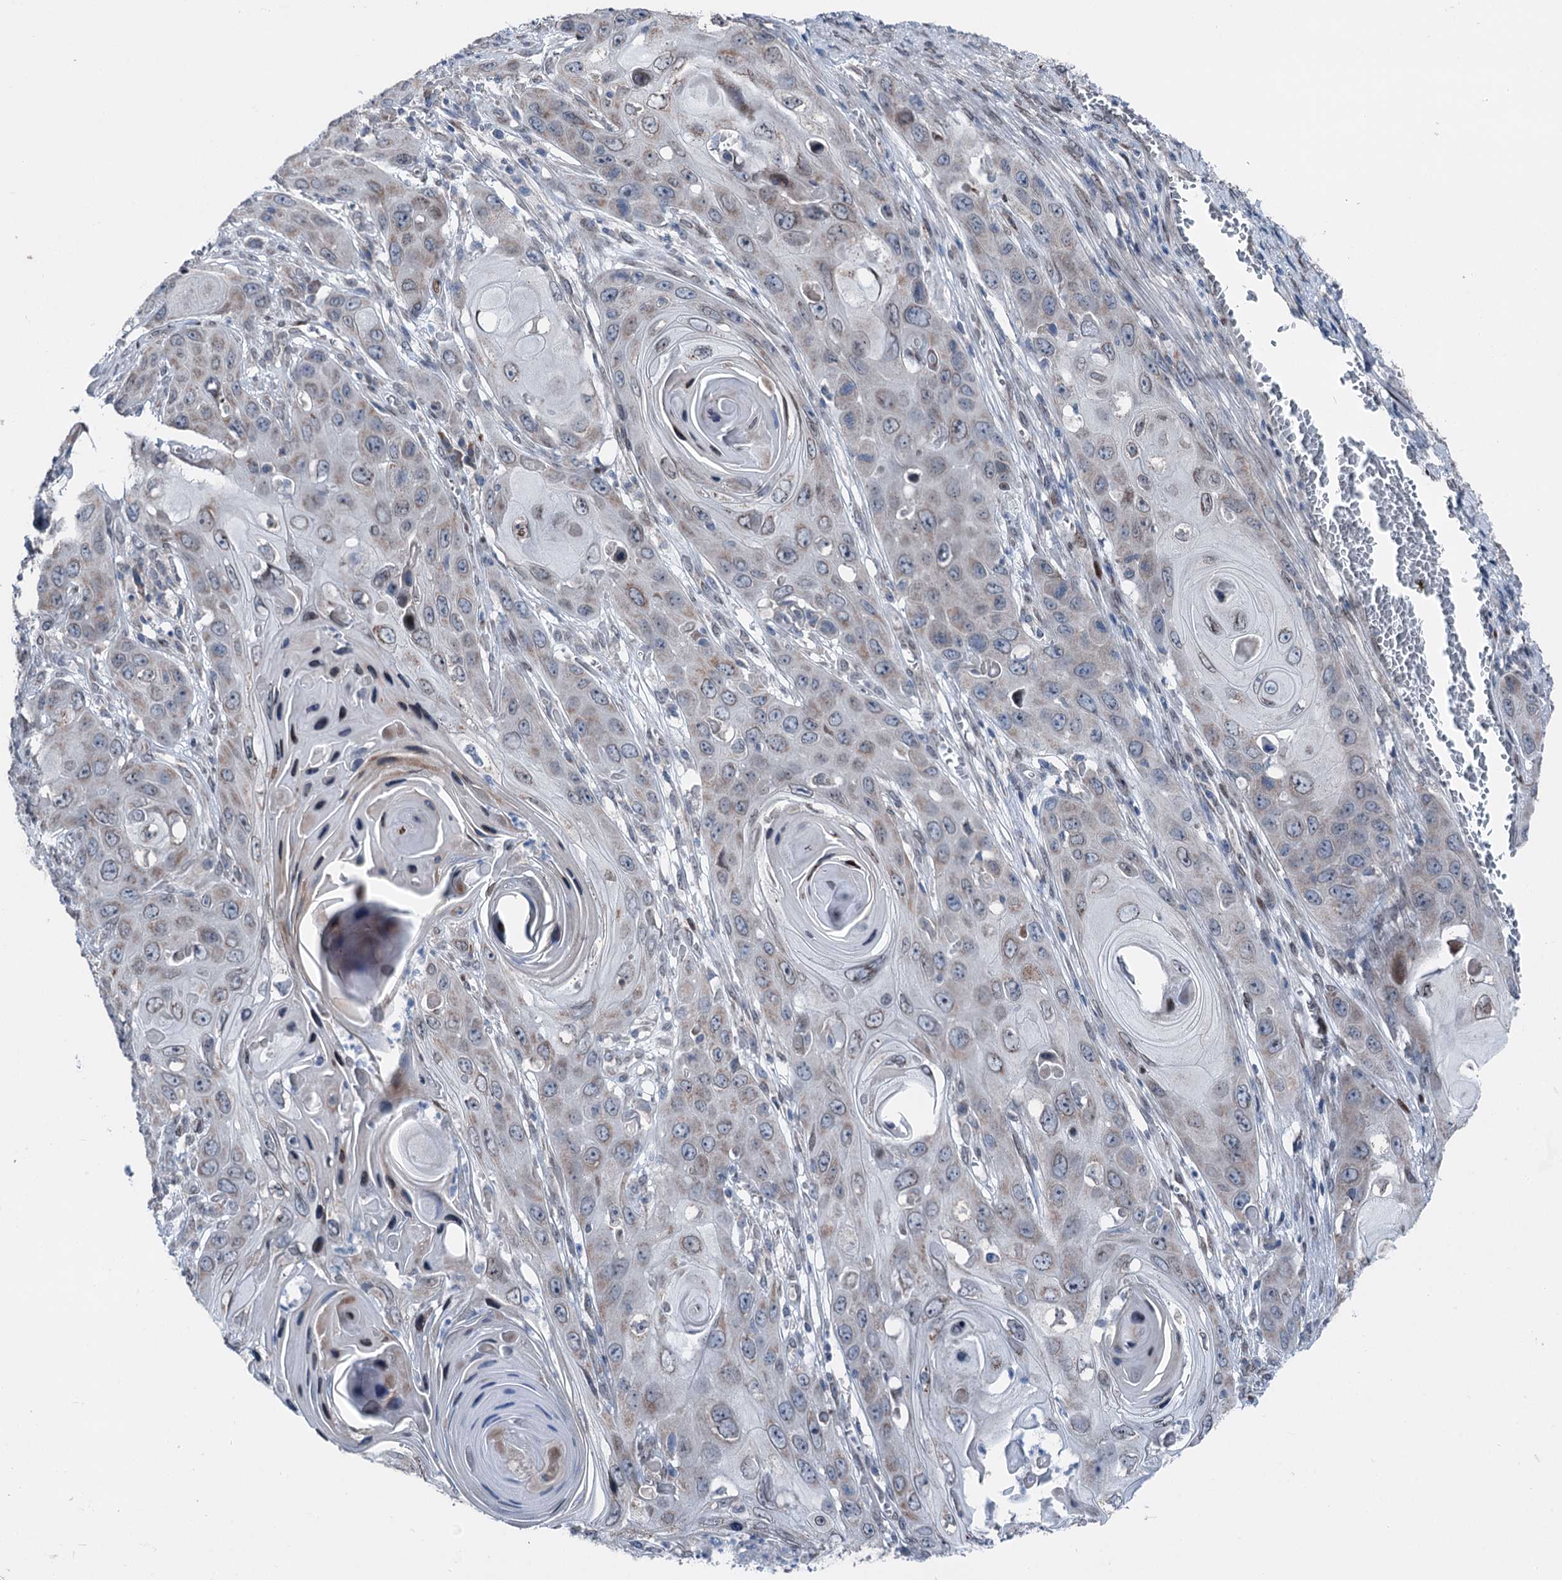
{"staining": {"intensity": "weak", "quantity": "<25%", "location": "cytoplasmic/membranous"}, "tissue": "skin cancer", "cell_type": "Tumor cells", "image_type": "cancer", "snomed": [{"axis": "morphology", "description": "Squamous cell carcinoma, NOS"}, {"axis": "topography", "description": "Skin"}], "caption": "A high-resolution histopathology image shows immunohistochemistry staining of squamous cell carcinoma (skin), which exhibits no significant positivity in tumor cells.", "gene": "MRPL14", "patient": {"sex": "male", "age": 55}}